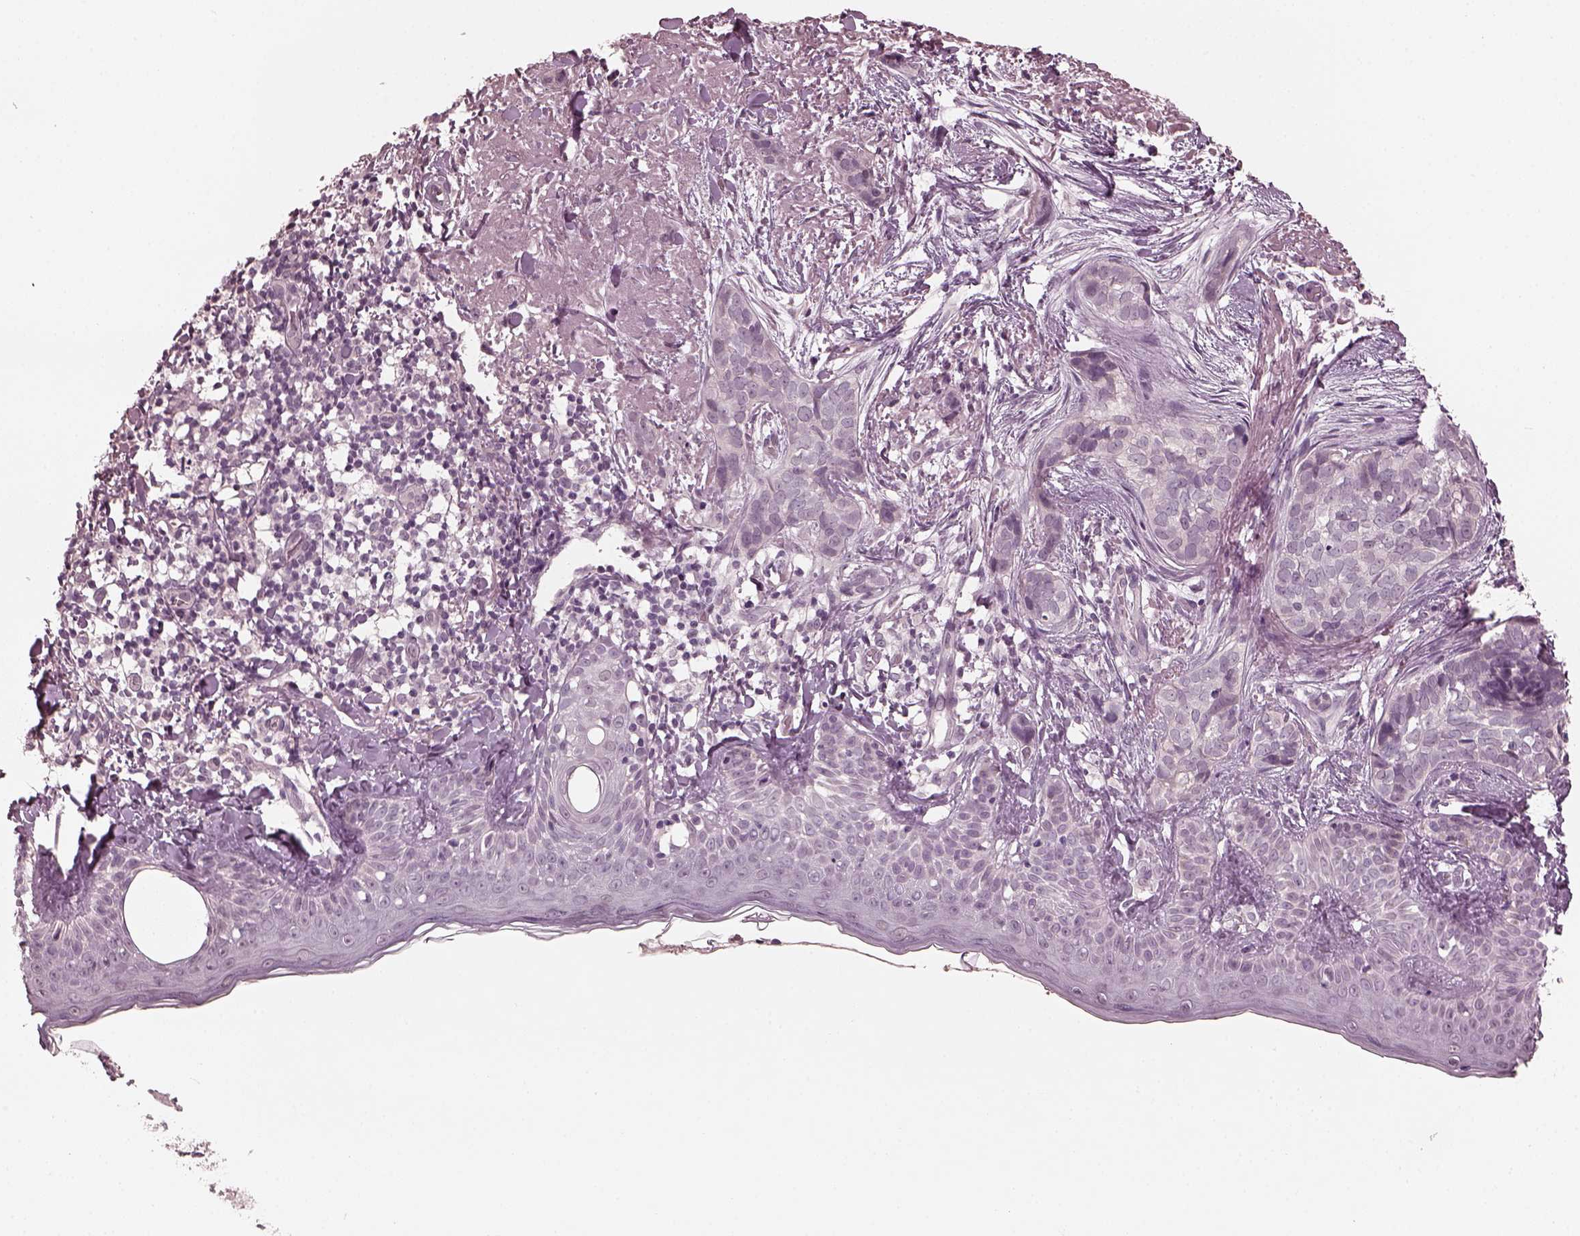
{"staining": {"intensity": "negative", "quantity": "none", "location": "none"}, "tissue": "skin cancer", "cell_type": "Tumor cells", "image_type": "cancer", "snomed": [{"axis": "morphology", "description": "Basal cell carcinoma"}, {"axis": "topography", "description": "Skin"}], "caption": "This image is of basal cell carcinoma (skin) stained with immunohistochemistry to label a protein in brown with the nuclei are counter-stained blue. There is no staining in tumor cells.", "gene": "OPTC", "patient": {"sex": "male", "age": 87}}